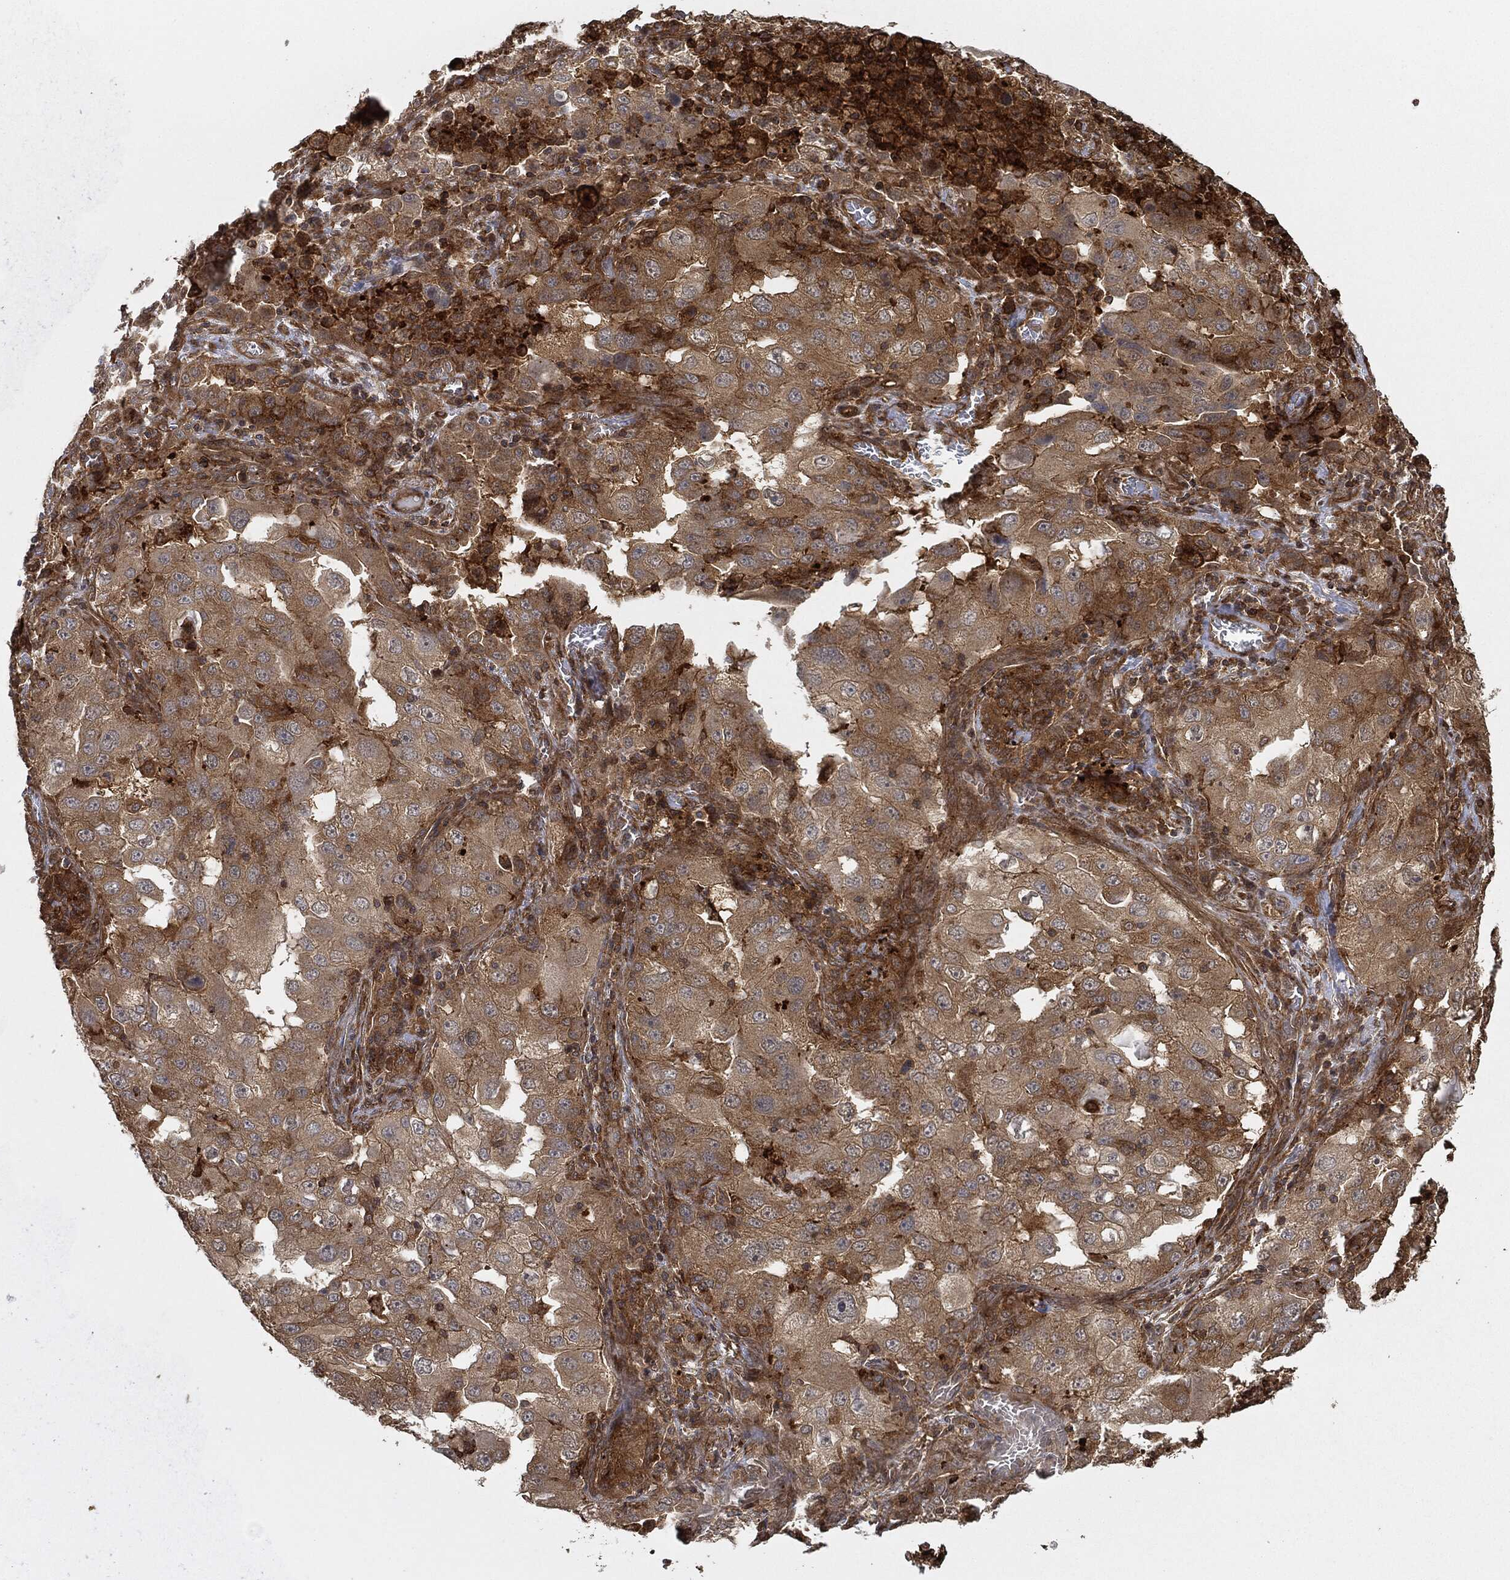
{"staining": {"intensity": "moderate", "quantity": "25%-75%", "location": "cytoplasmic/membranous"}, "tissue": "lung cancer", "cell_type": "Tumor cells", "image_type": "cancer", "snomed": [{"axis": "morphology", "description": "Adenocarcinoma, NOS"}, {"axis": "topography", "description": "Lung"}], "caption": "Immunohistochemical staining of human adenocarcinoma (lung) reveals medium levels of moderate cytoplasmic/membranous expression in about 25%-75% of tumor cells. (DAB (3,3'-diaminobenzidine) IHC, brown staining for protein, blue staining for nuclei).", "gene": "TPT1", "patient": {"sex": "female", "age": 61}}